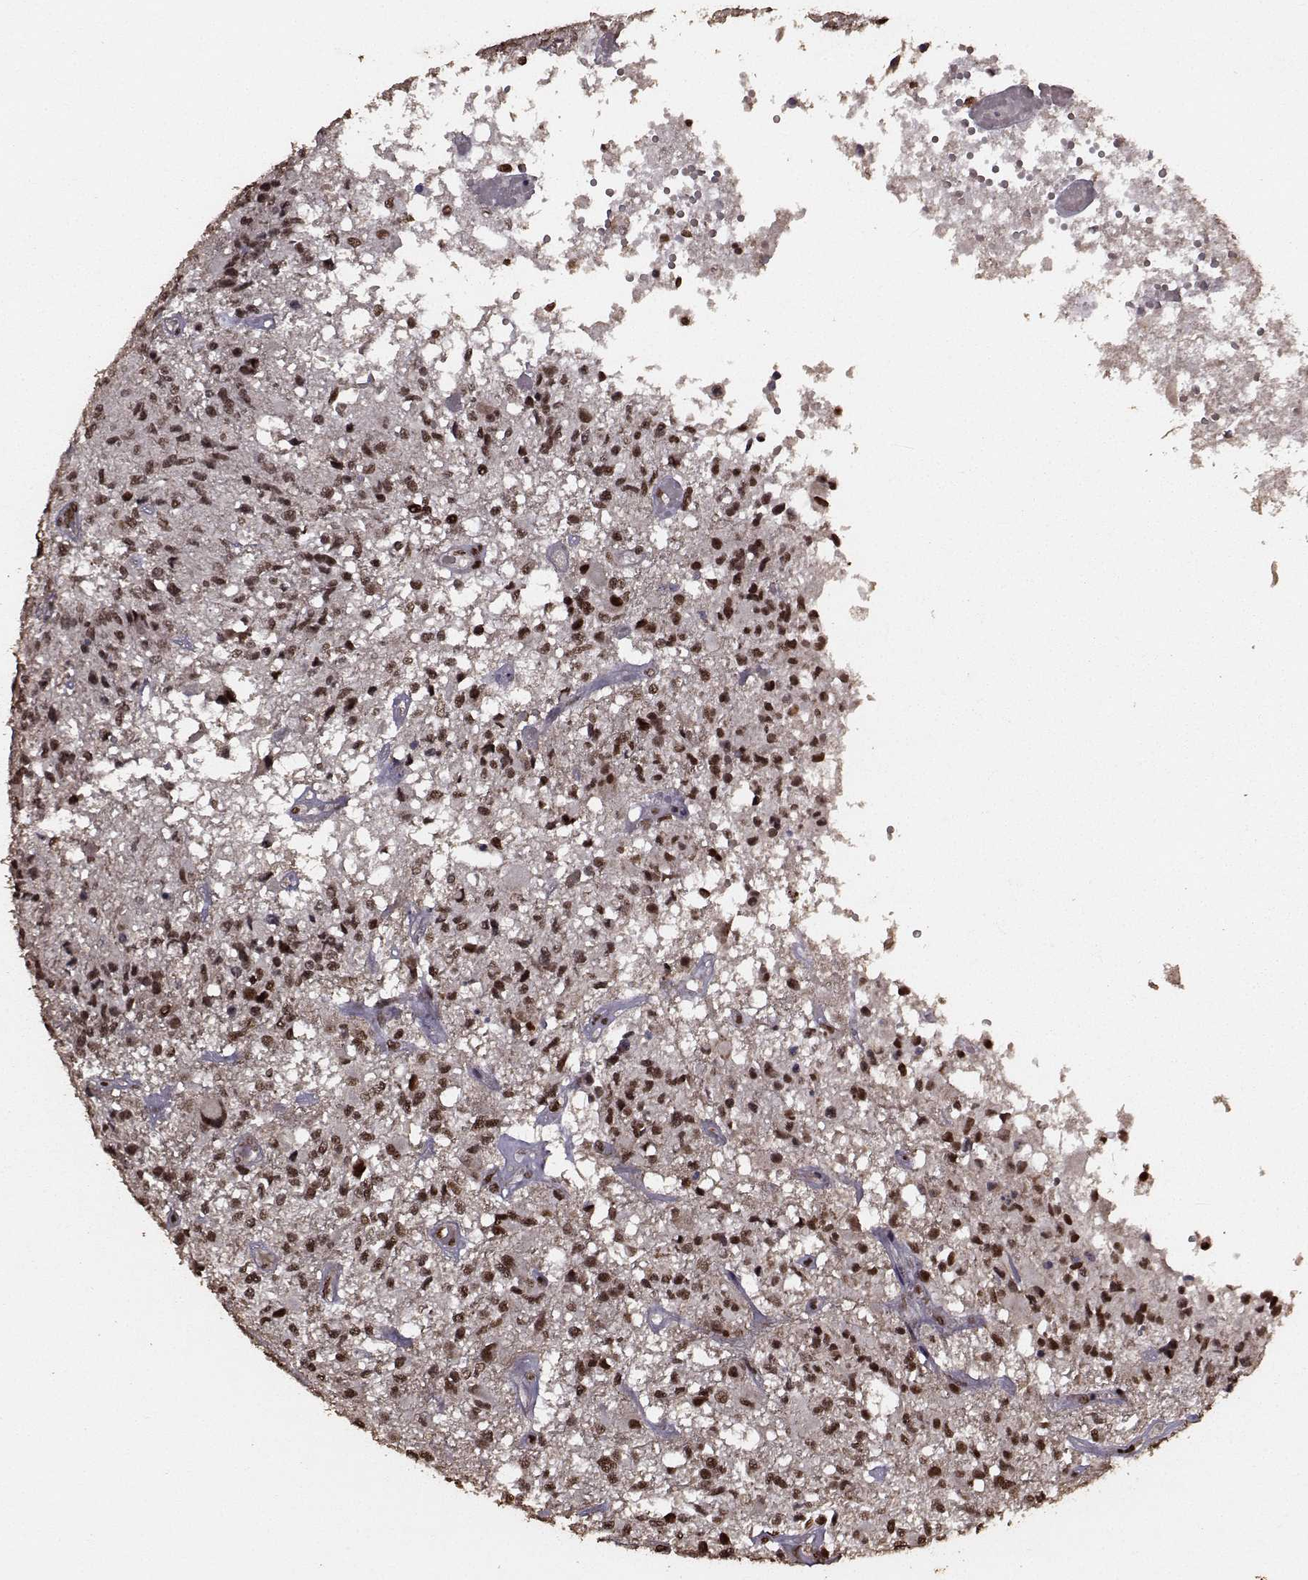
{"staining": {"intensity": "strong", "quantity": ">75%", "location": "nuclear"}, "tissue": "glioma", "cell_type": "Tumor cells", "image_type": "cancer", "snomed": [{"axis": "morphology", "description": "Glioma, malignant, High grade"}, {"axis": "topography", "description": "Brain"}], "caption": "Immunohistochemistry of human malignant high-grade glioma reveals high levels of strong nuclear expression in approximately >75% of tumor cells.", "gene": "SF1", "patient": {"sex": "female", "age": 63}}